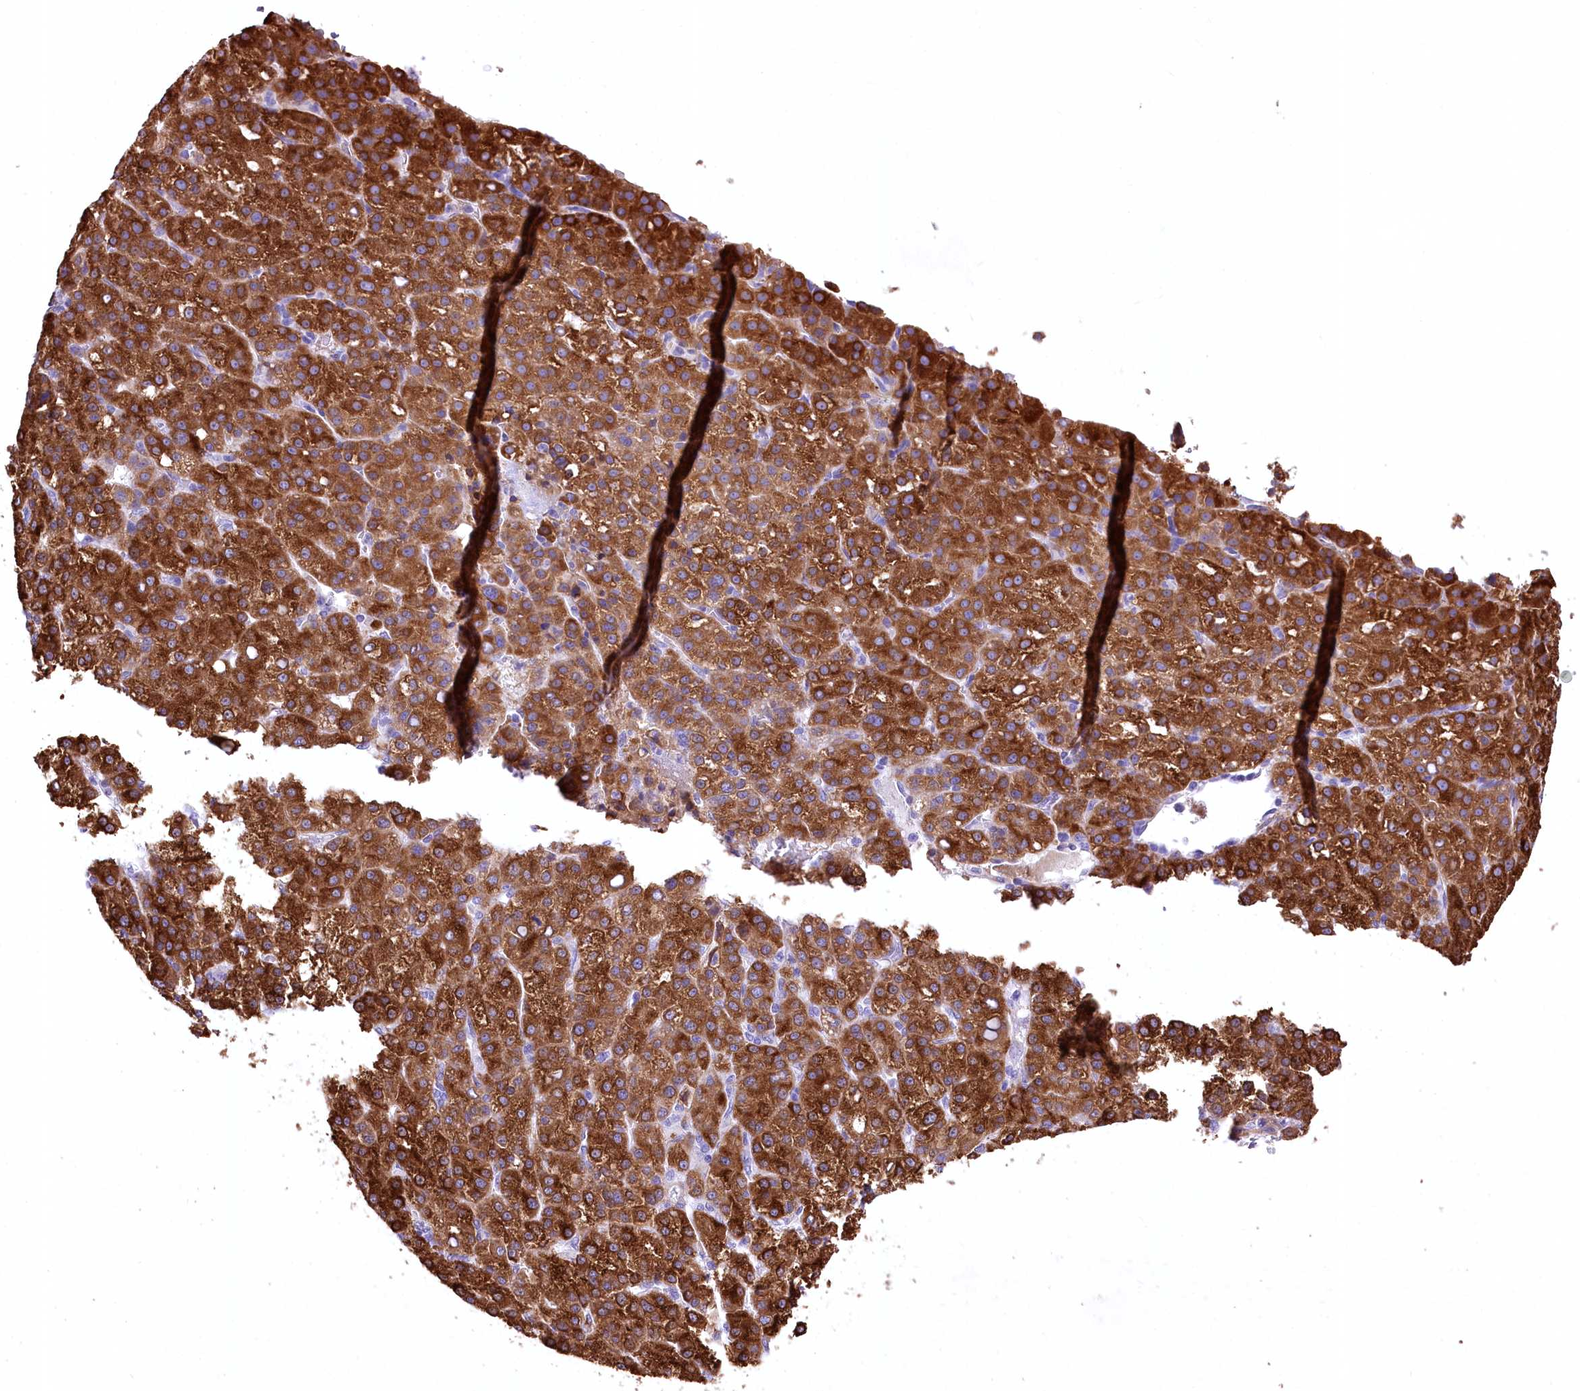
{"staining": {"intensity": "strong", "quantity": ">75%", "location": "cytoplasmic/membranous"}, "tissue": "liver cancer", "cell_type": "Tumor cells", "image_type": "cancer", "snomed": [{"axis": "morphology", "description": "Carcinoma, Hepatocellular, NOS"}, {"axis": "topography", "description": "Liver"}], "caption": "High-power microscopy captured an immunohistochemistry (IHC) image of liver cancer (hepatocellular carcinoma), revealing strong cytoplasmic/membranous expression in about >75% of tumor cells.", "gene": "RDH16", "patient": {"sex": "female", "age": 58}}